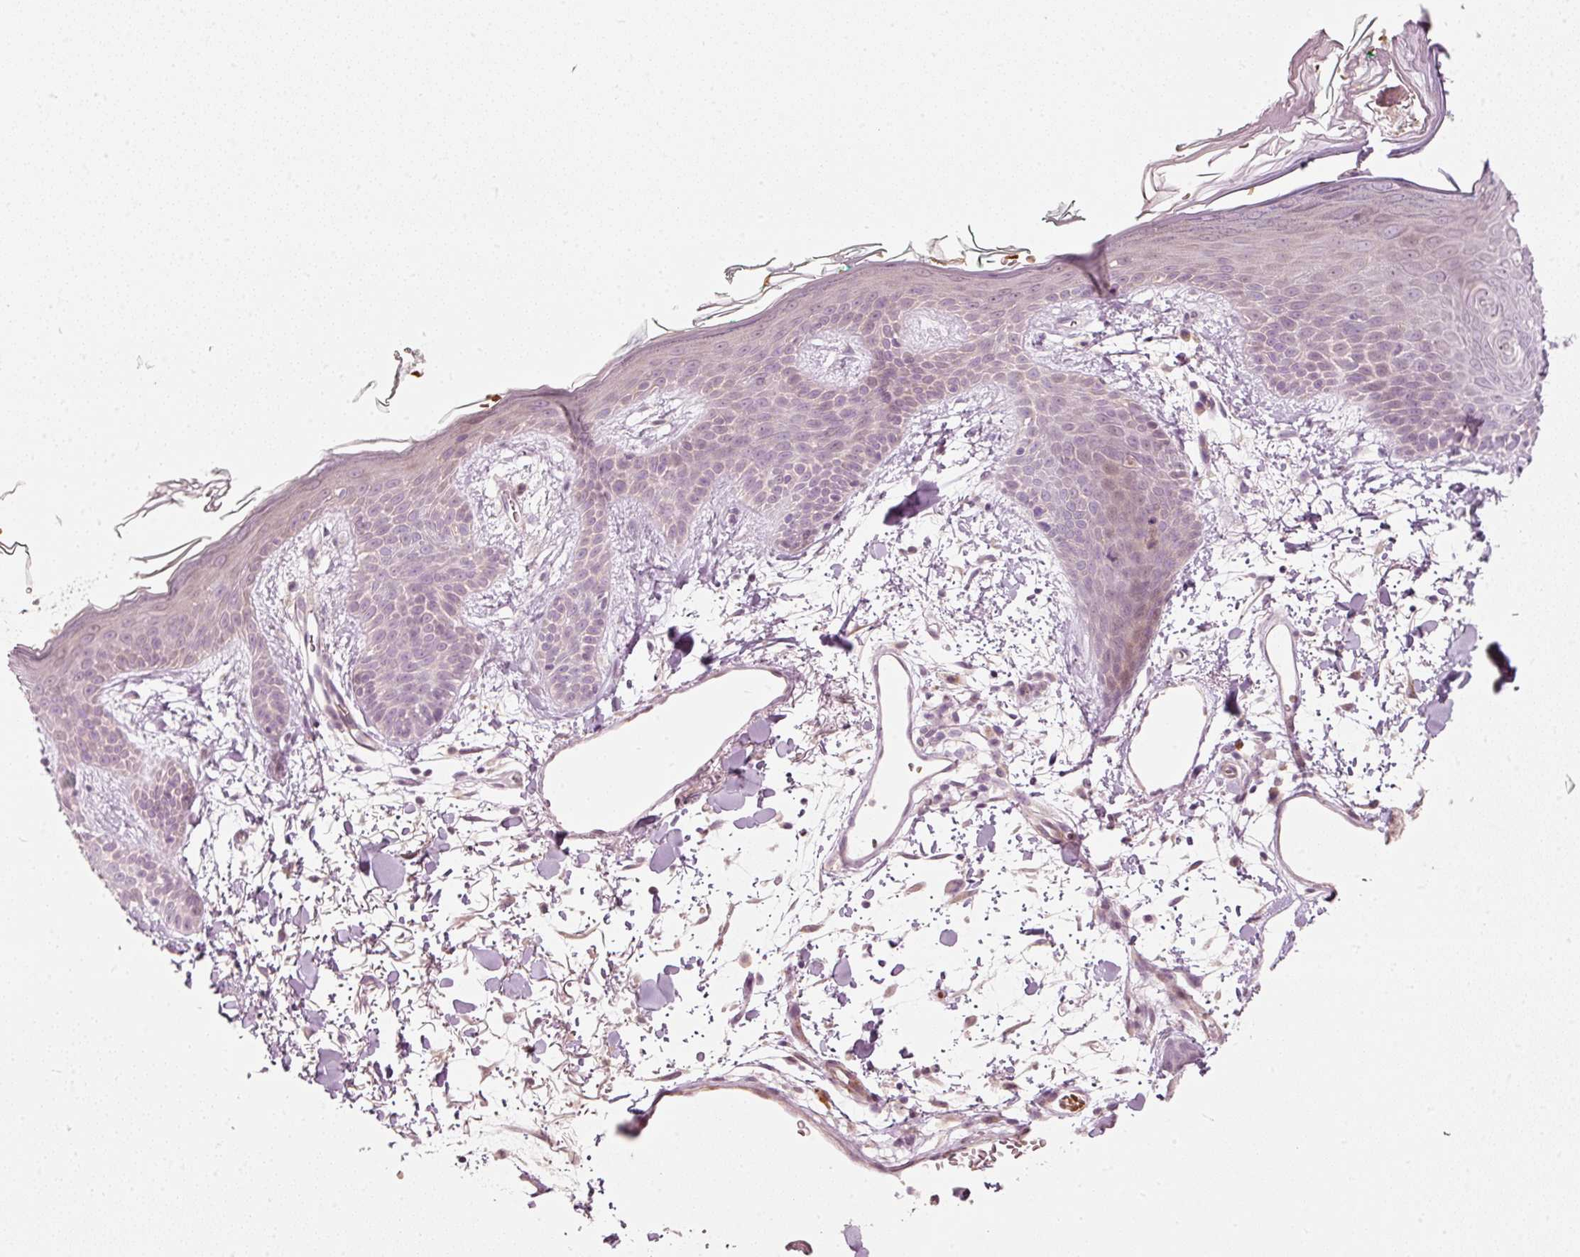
{"staining": {"intensity": "negative", "quantity": "none", "location": "none"}, "tissue": "skin", "cell_type": "Fibroblasts", "image_type": "normal", "snomed": [{"axis": "morphology", "description": "Normal tissue, NOS"}, {"axis": "topography", "description": "Skin"}], "caption": "IHC histopathology image of unremarkable human skin stained for a protein (brown), which demonstrates no expression in fibroblasts.", "gene": "KCNQ1", "patient": {"sex": "male", "age": 79}}